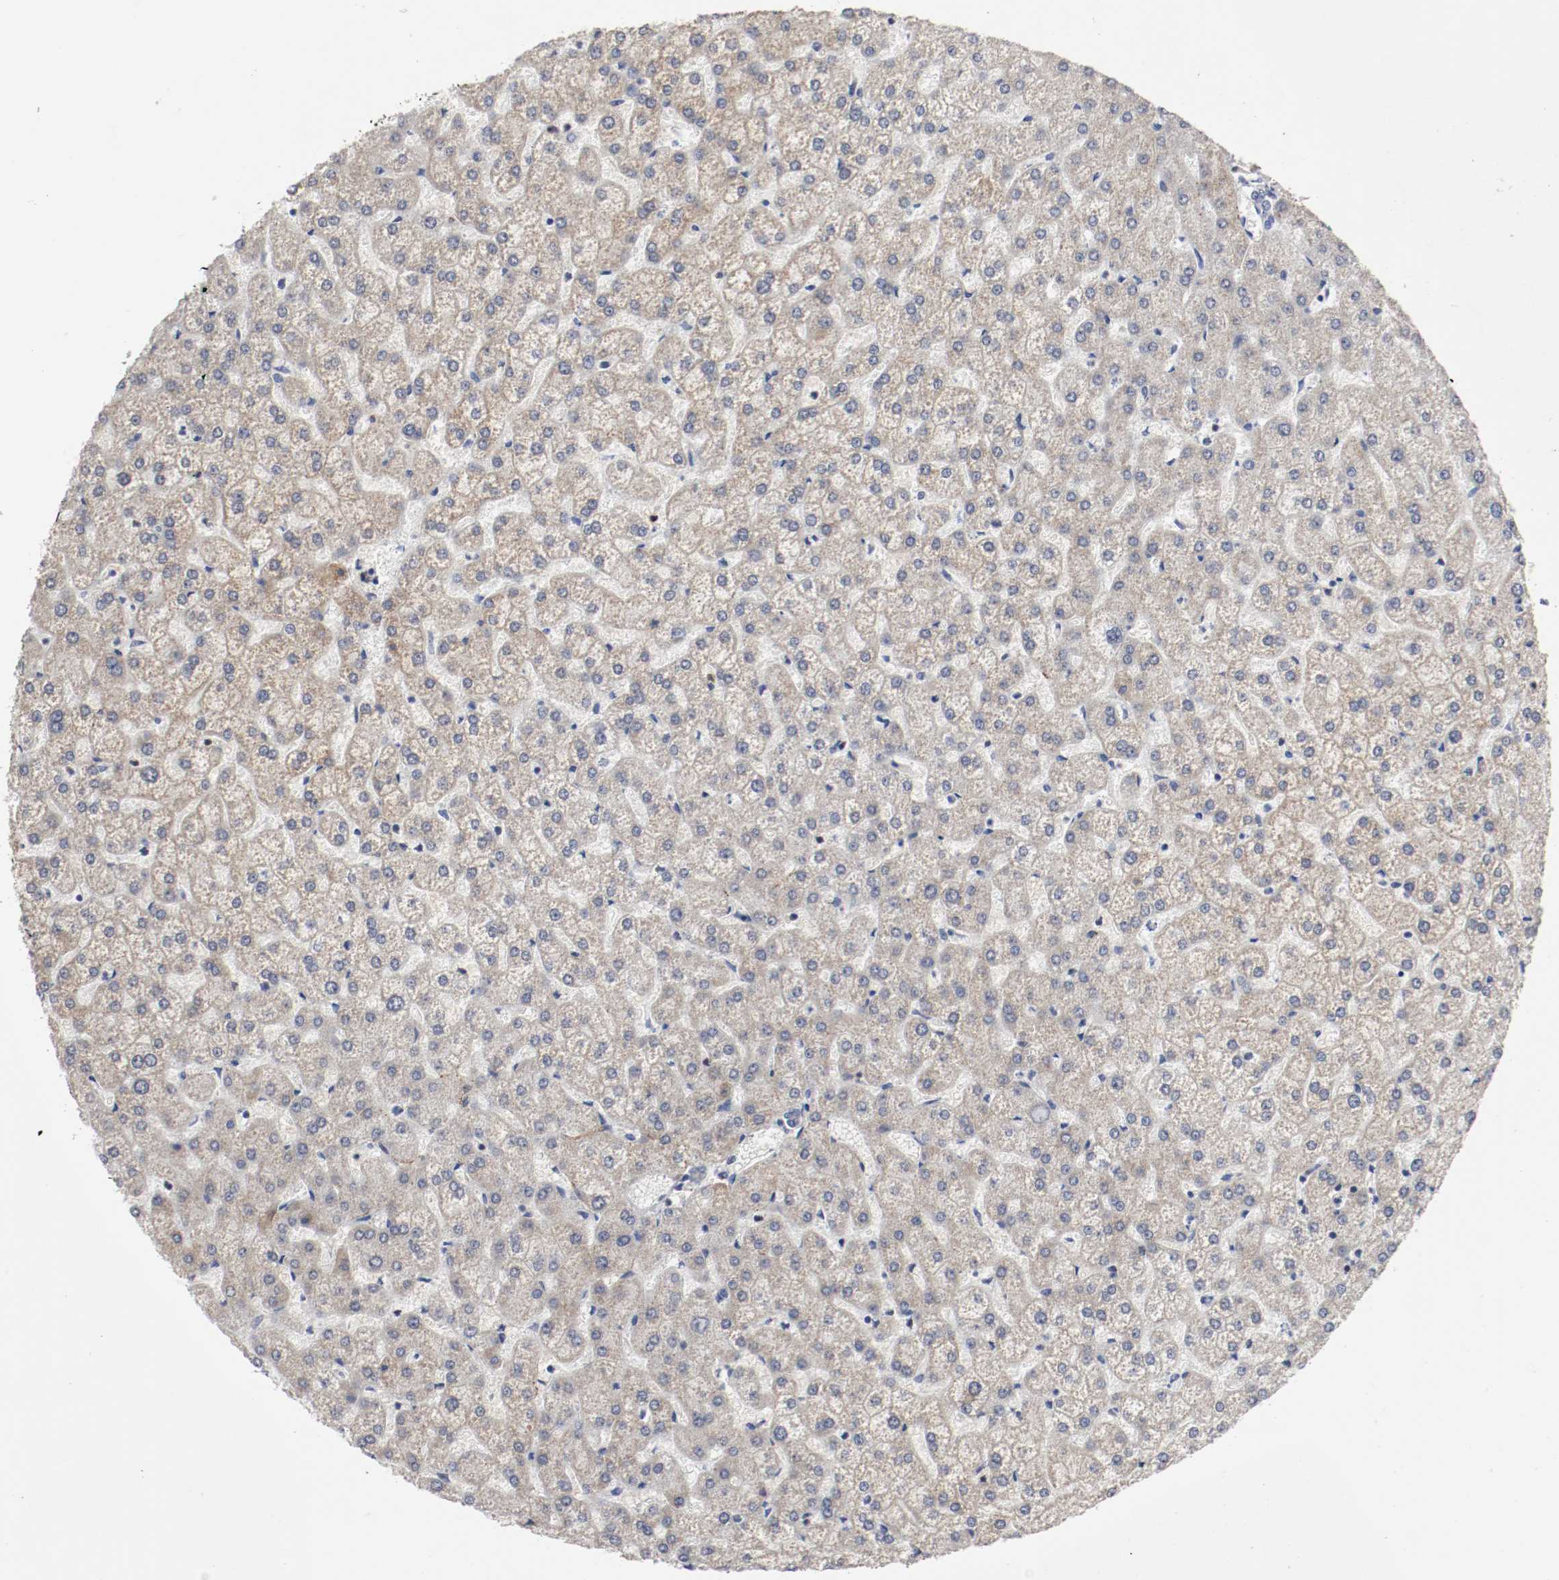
{"staining": {"intensity": "weak", "quantity": "<25%", "location": "cytoplasmic/membranous"}, "tissue": "liver", "cell_type": "Hepatocytes", "image_type": "normal", "snomed": [{"axis": "morphology", "description": "Normal tissue, NOS"}, {"axis": "topography", "description": "Liver"}], "caption": "Immunohistochemical staining of normal human liver exhibits no significant staining in hepatocytes.", "gene": "JUND", "patient": {"sex": "female", "age": 32}}